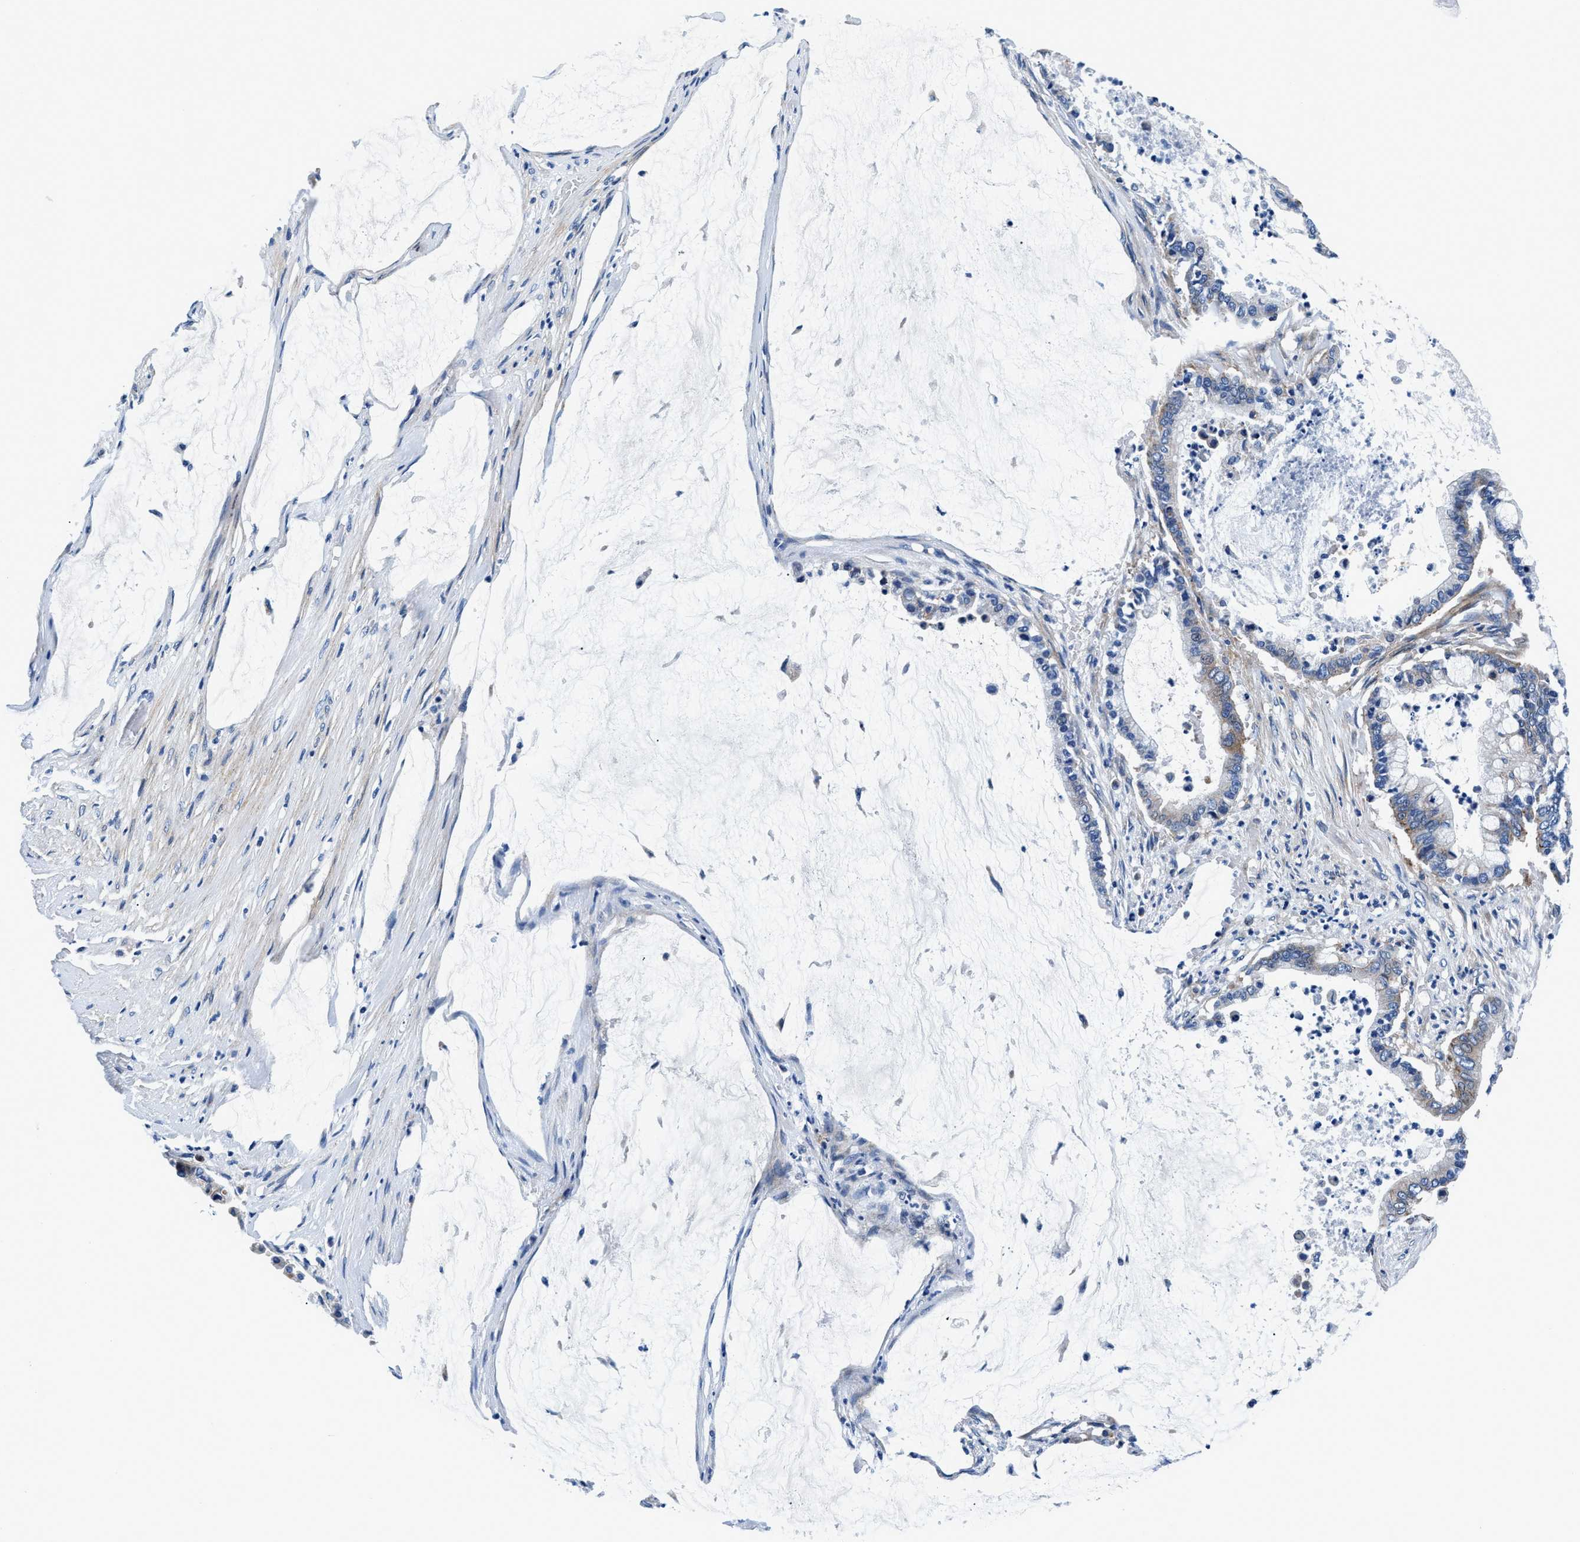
{"staining": {"intensity": "weak", "quantity": "<25%", "location": "cytoplasmic/membranous"}, "tissue": "pancreatic cancer", "cell_type": "Tumor cells", "image_type": "cancer", "snomed": [{"axis": "morphology", "description": "Adenocarcinoma, NOS"}, {"axis": "topography", "description": "Pancreas"}], "caption": "Tumor cells are negative for protein expression in human adenocarcinoma (pancreatic).", "gene": "DAG1", "patient": {"sex": "male", "age": 41}}